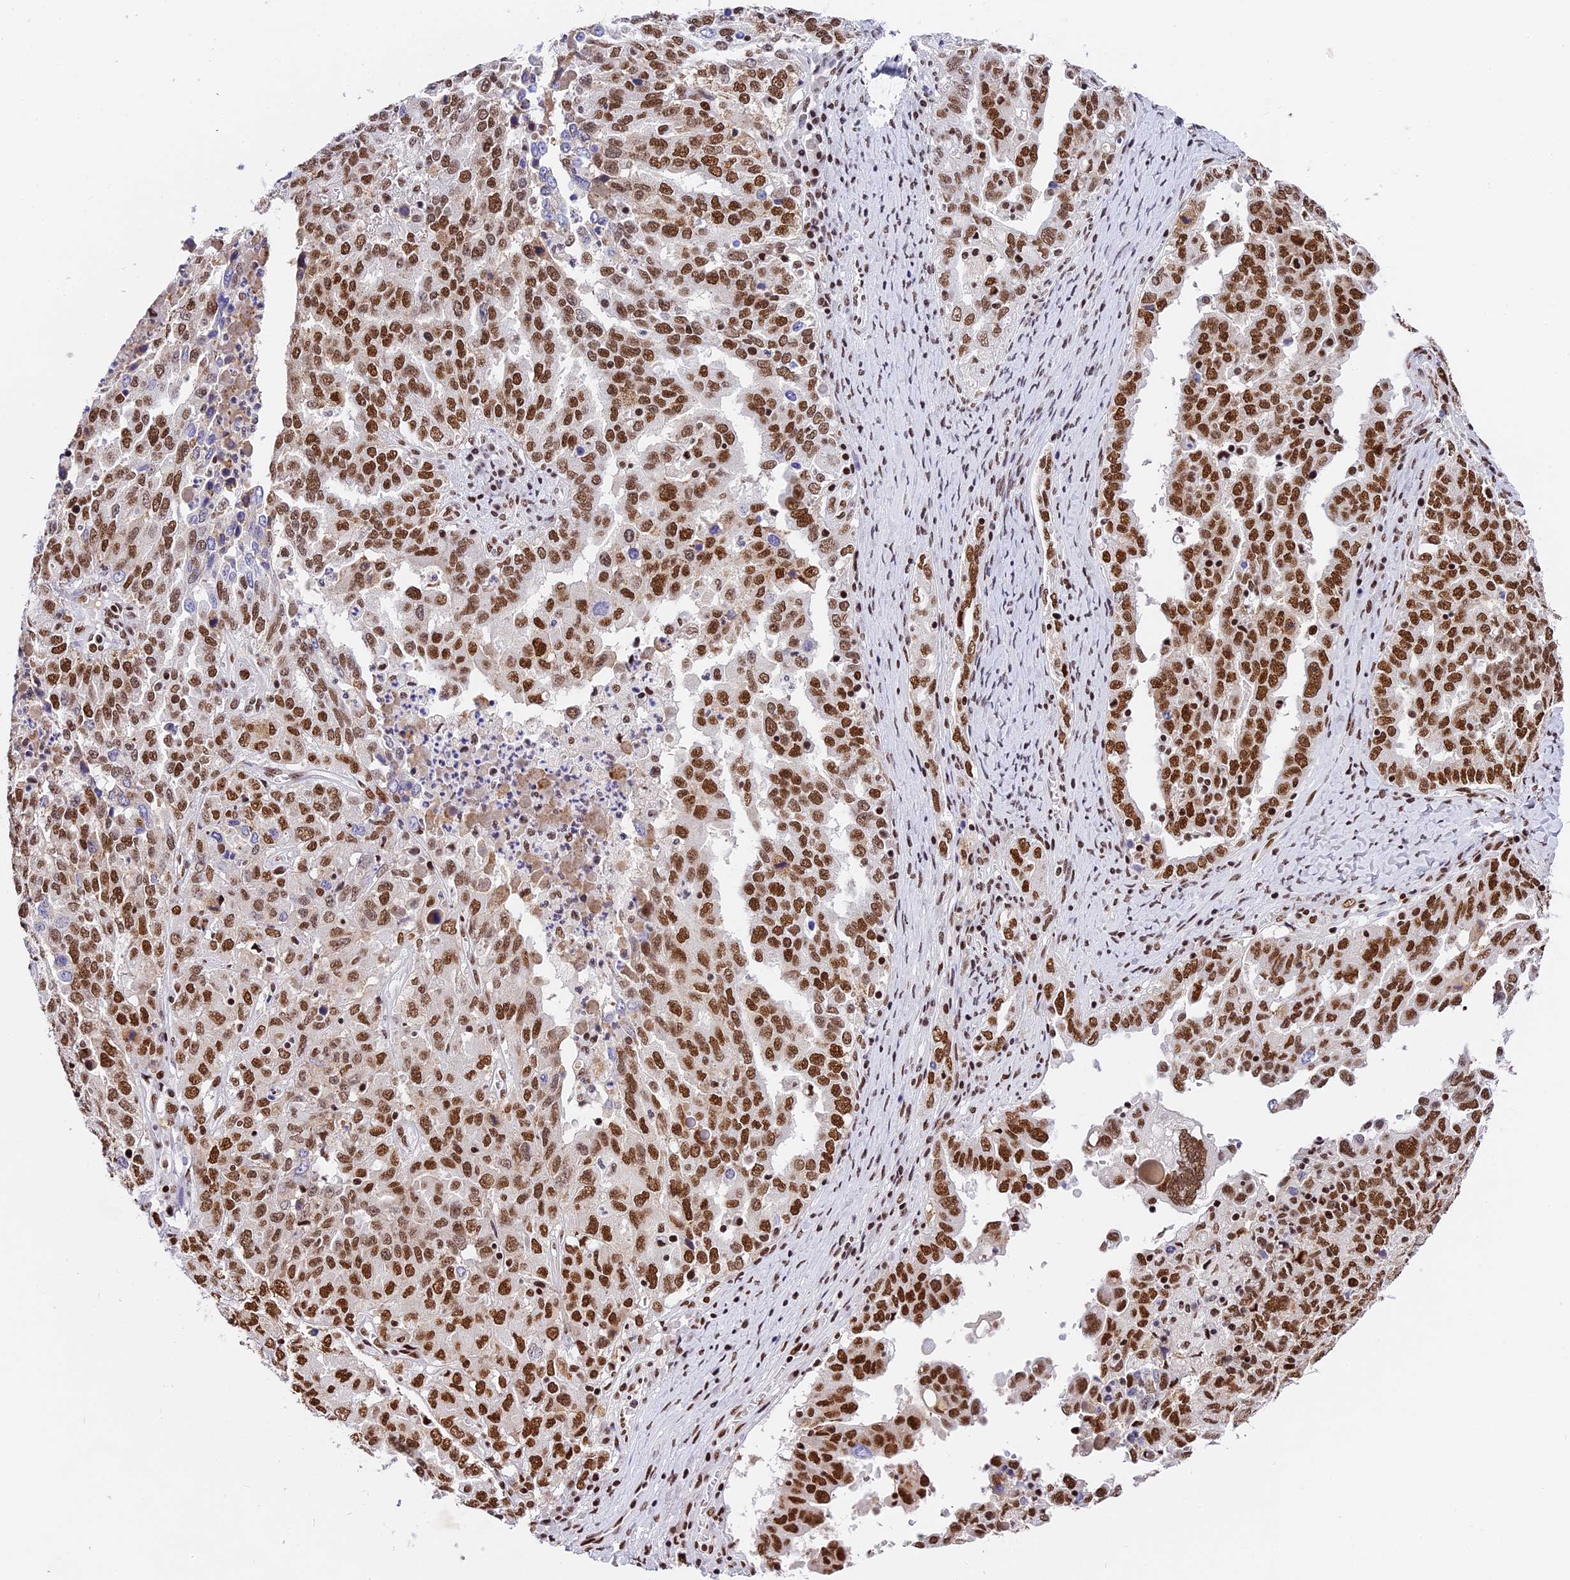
{"staining": {"intensity": "strong", "quantity": ">75%", "location": "nuclear"}, "tissue": "ovarian cancer", "cell_type": "Tumor cells", "image_type": "cancer", "snomed": [{"axis": "morphology", "description": "Carcinoma, endometroid"}, {"axis": "topography", "description": "Ovary"}], "caption": "Strong nuclear protein staining is seen in approximately >75% of tumor cells in ovarian cancer (endometroid carcinoma).", "gene": "SBNO1", "patient": {"sex": "female", "age": 62}}